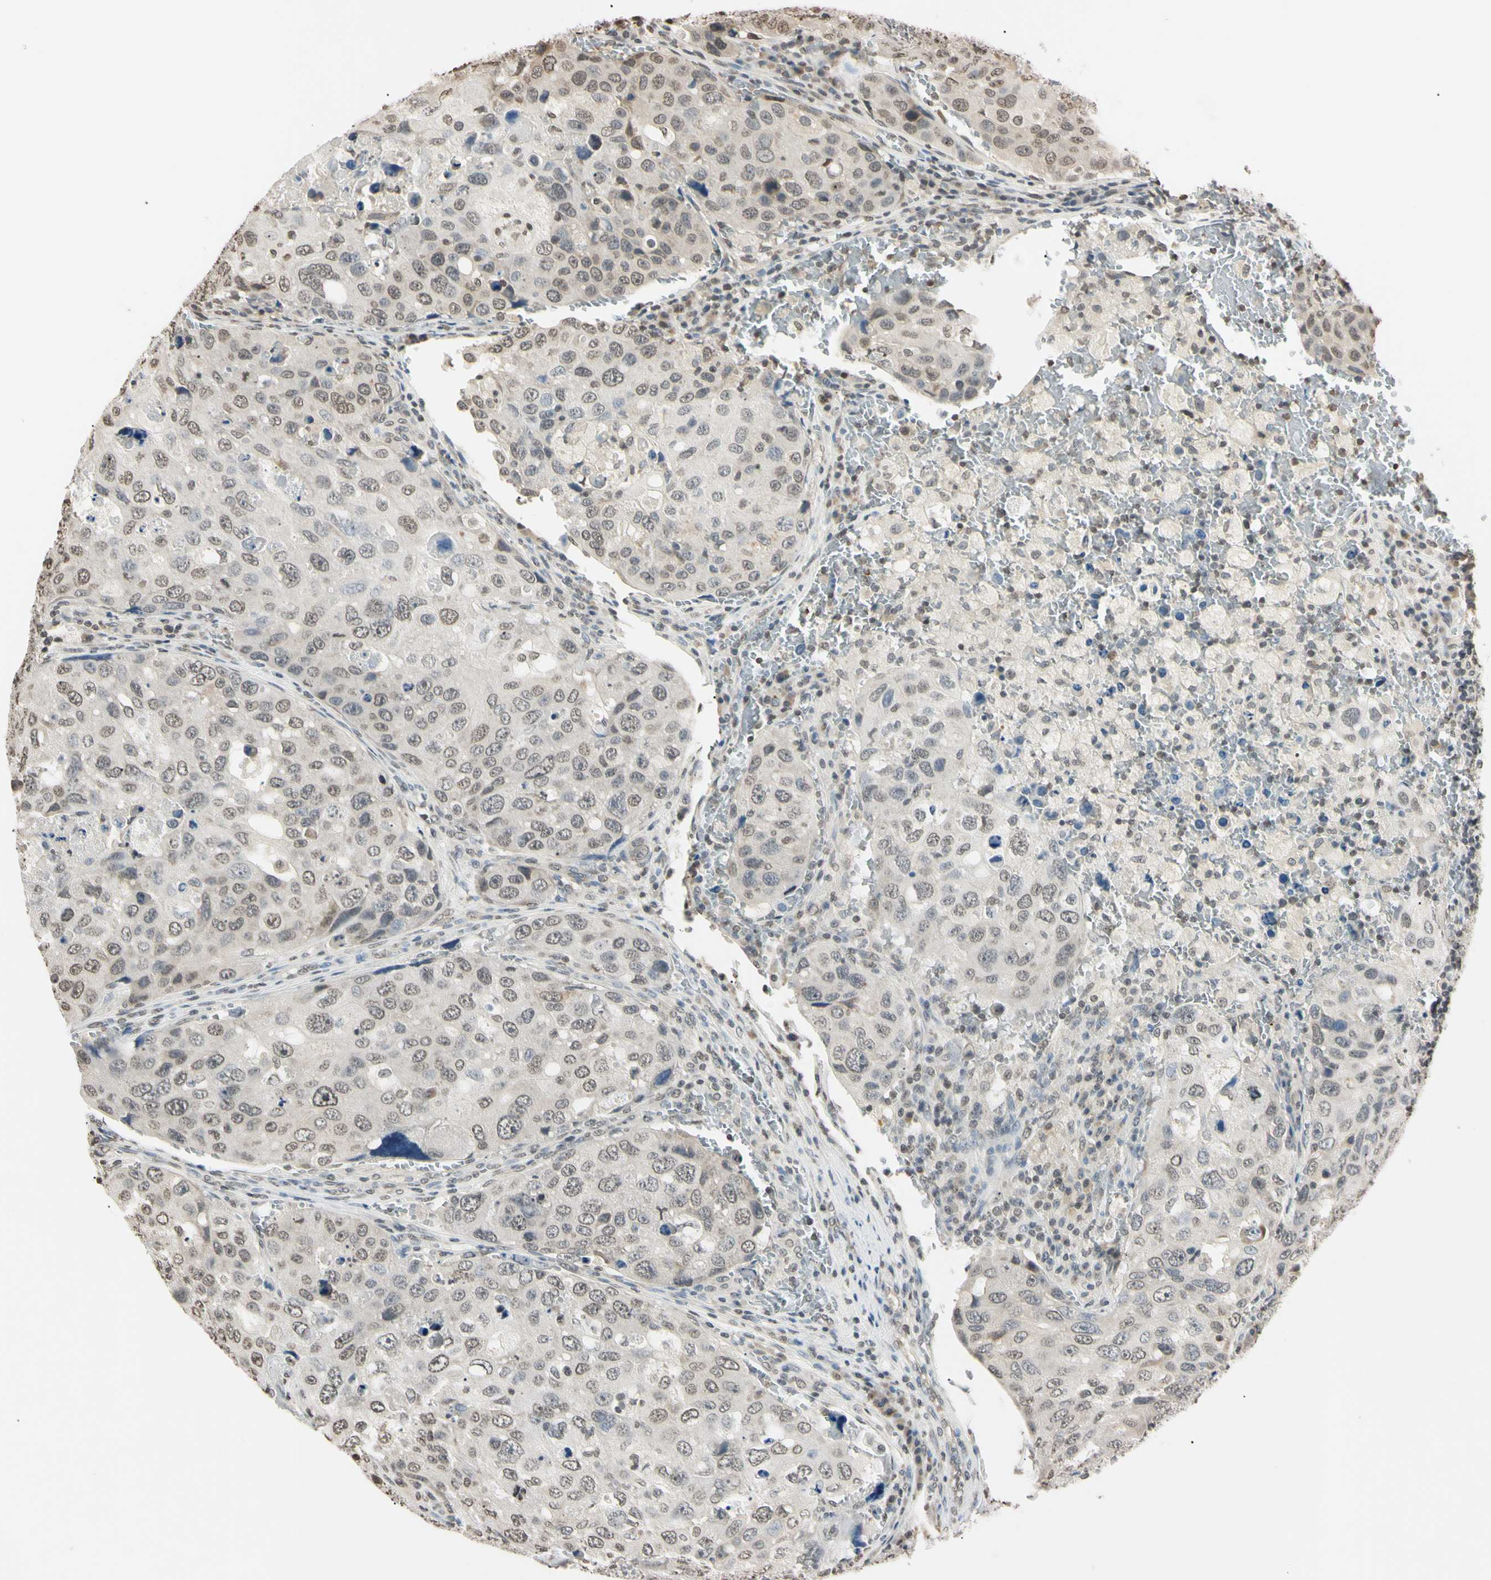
{"staining": {"intensity": "weak", "quantity": "25%-75%", "location": "nuclear"}, "tissue": "urothelial cancer", "cell_type": "Tumor cells", "image_type": "cancer", "snomed": [{"axis": "morphology", "description": "Urothelial carcinoma, High grade"}, {"axis": "topography", "description": "Lymph node"}, {"axis": "topography", "description": "Urinary bladder"}], "caption": "Protein expression analysis of human urothelial carcinoma (high-grade) reveals weak nuclear positivity in about 25%-75% of tumor cells.", "gene": "CDC45", "patient": {"sex": "male", "age": 51}}